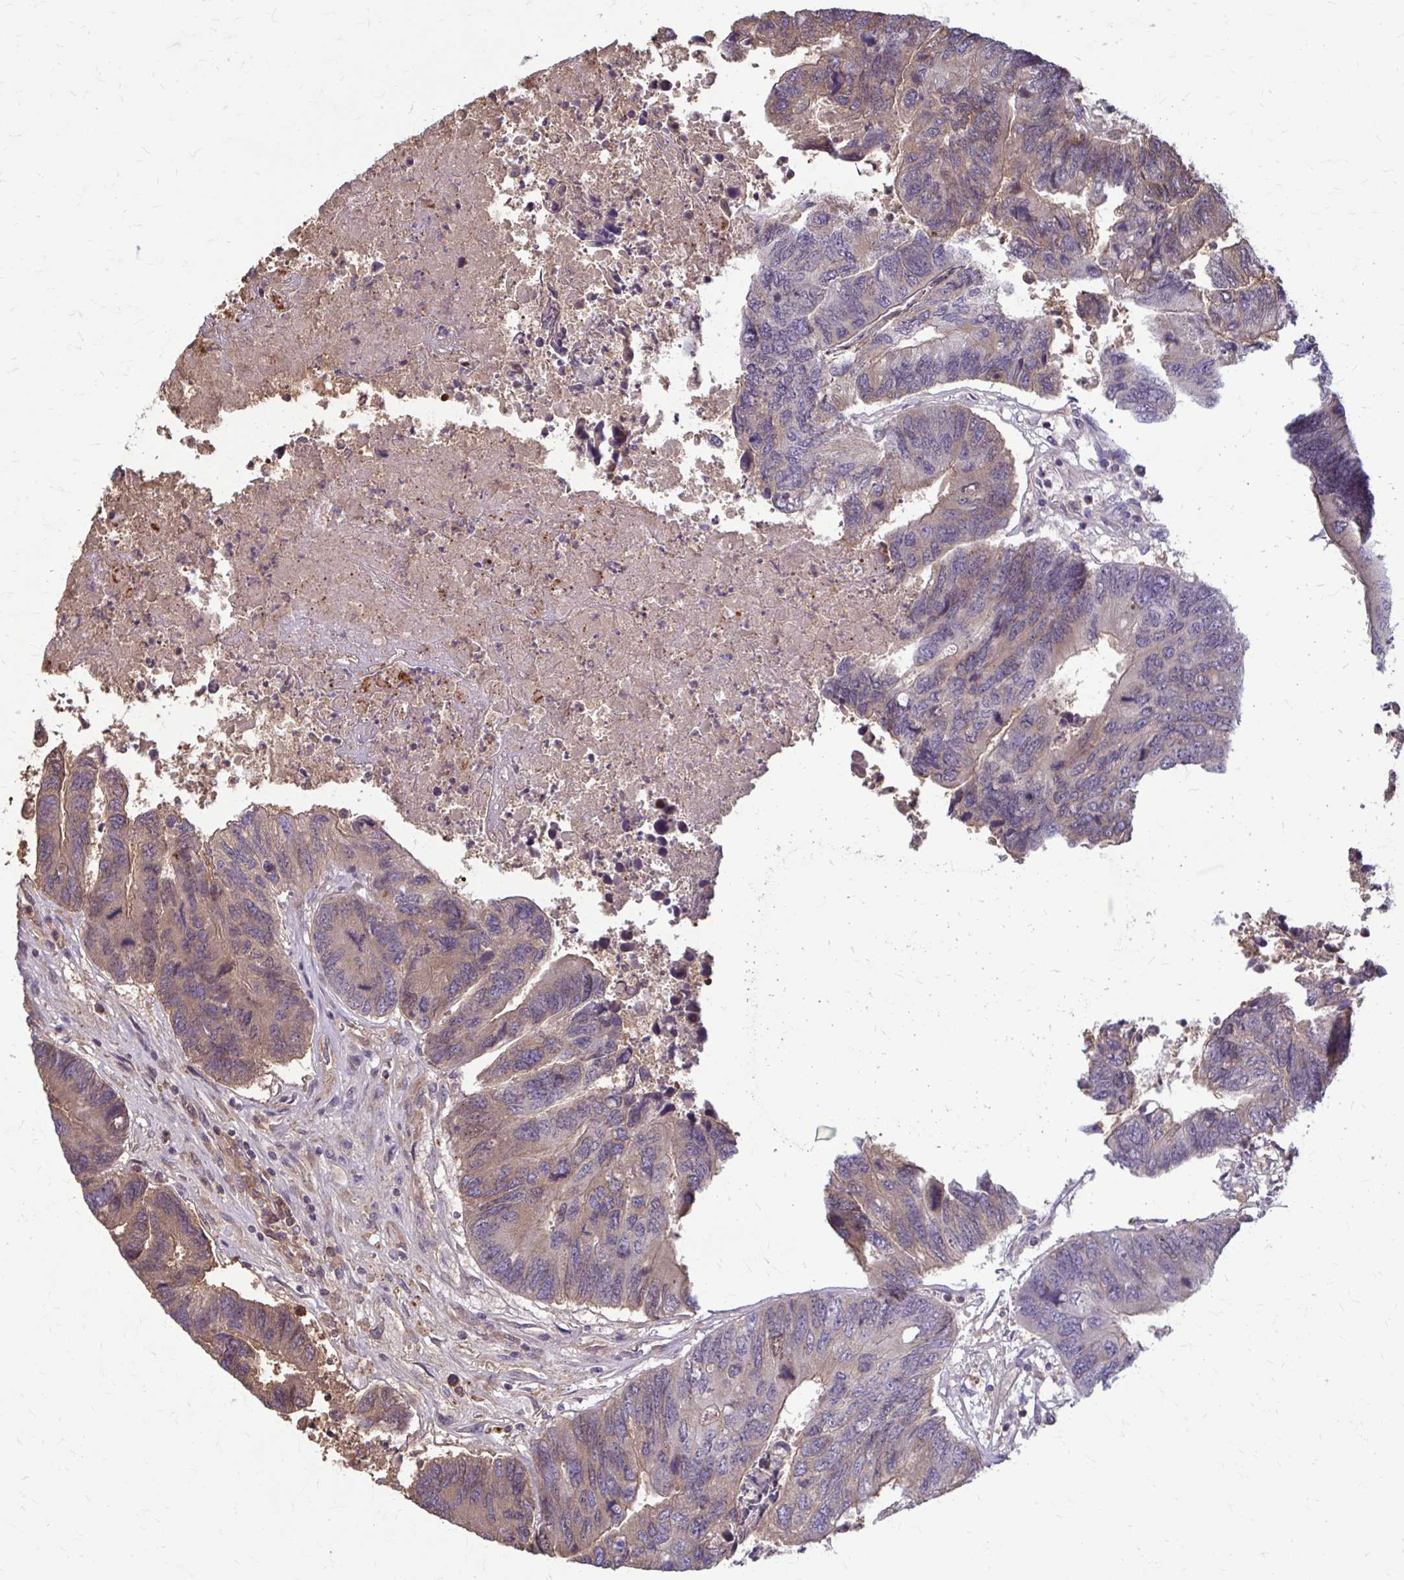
{"staining": {"intensity": "weak", "quantity": ">75%", "location": "cytoplasmic/membranous"}, "tissue": "colorectal cancer", "cell_type": "Tumor cells", "image_type": "cancer", "snomed": [{"axis": "morphology", "description": "Adenocarcinoma, NOS"}, {"axis": "topography", "description": "Colon"}], "caption": "Adenocarcinoma (colorectal) stained for a protein (brown) reveals weak cytoplasmic/membranous positive positivity in approximately >75% of tumor cells.", "gene": "MCRIP2", "patient": {"sex": "female", "age": 67}}